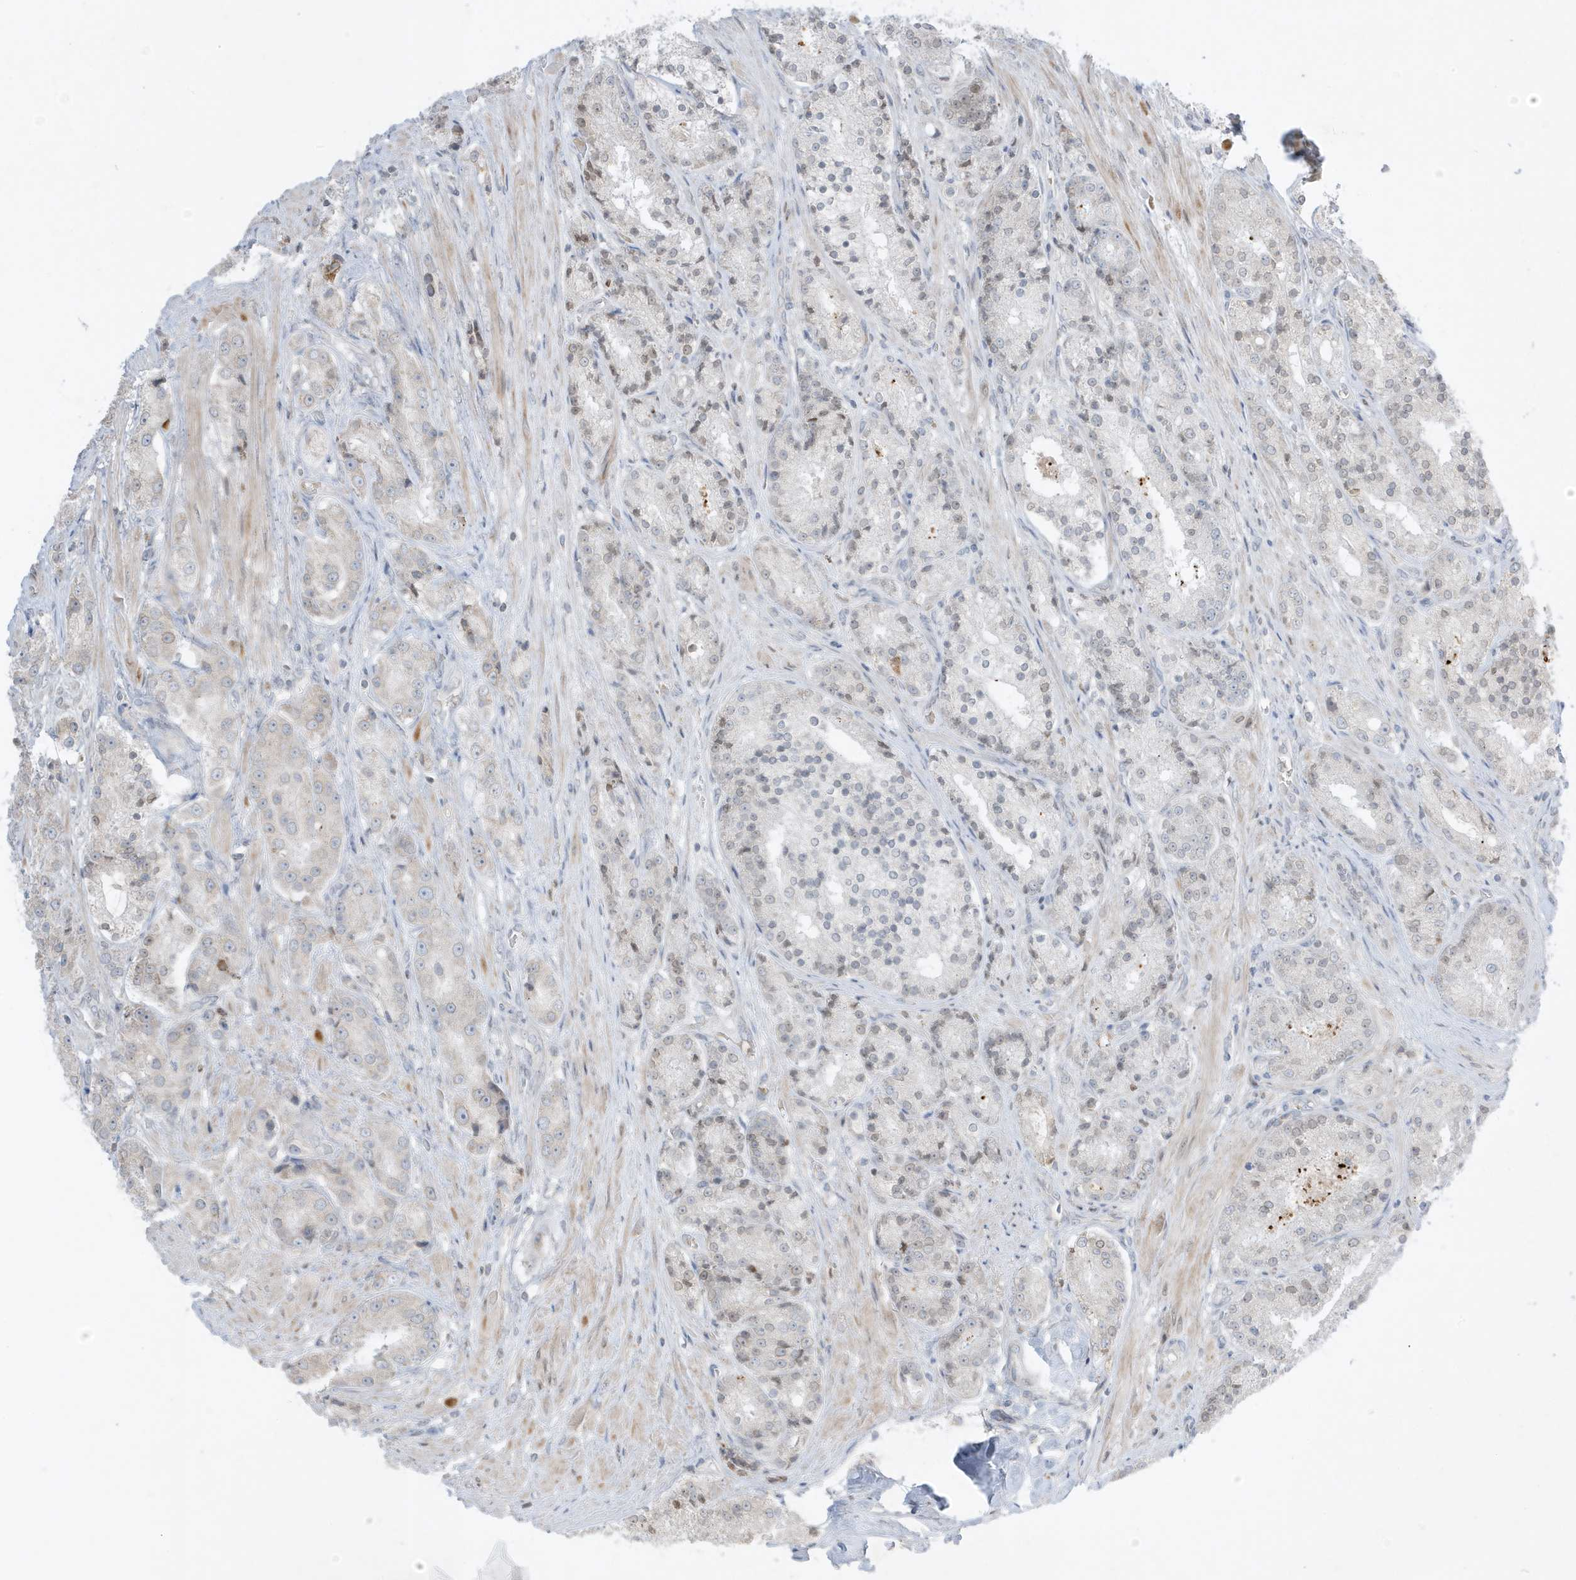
{"staining": {"intensity": "weak", "quantity": "<25%", "location": "nuclear"}, "tissue": "prostate cancer", "cell_type": "Tumor cells", "image_type": "cancer", "snomed": [{"axis": "morphology", "description": "Adenocarcinoma, High grade"}, {"axis": "topography", "description": "Prostate"}], "caption": "IHC histopathology image of neoplastic tissue: prostate cancer (adenocarcinoma (high-grade)) stained with DAB exhibits no significant protein expression in tumor cells.", "gene": "FNDC1", "patient": {"sex": "male", "age": 60}}